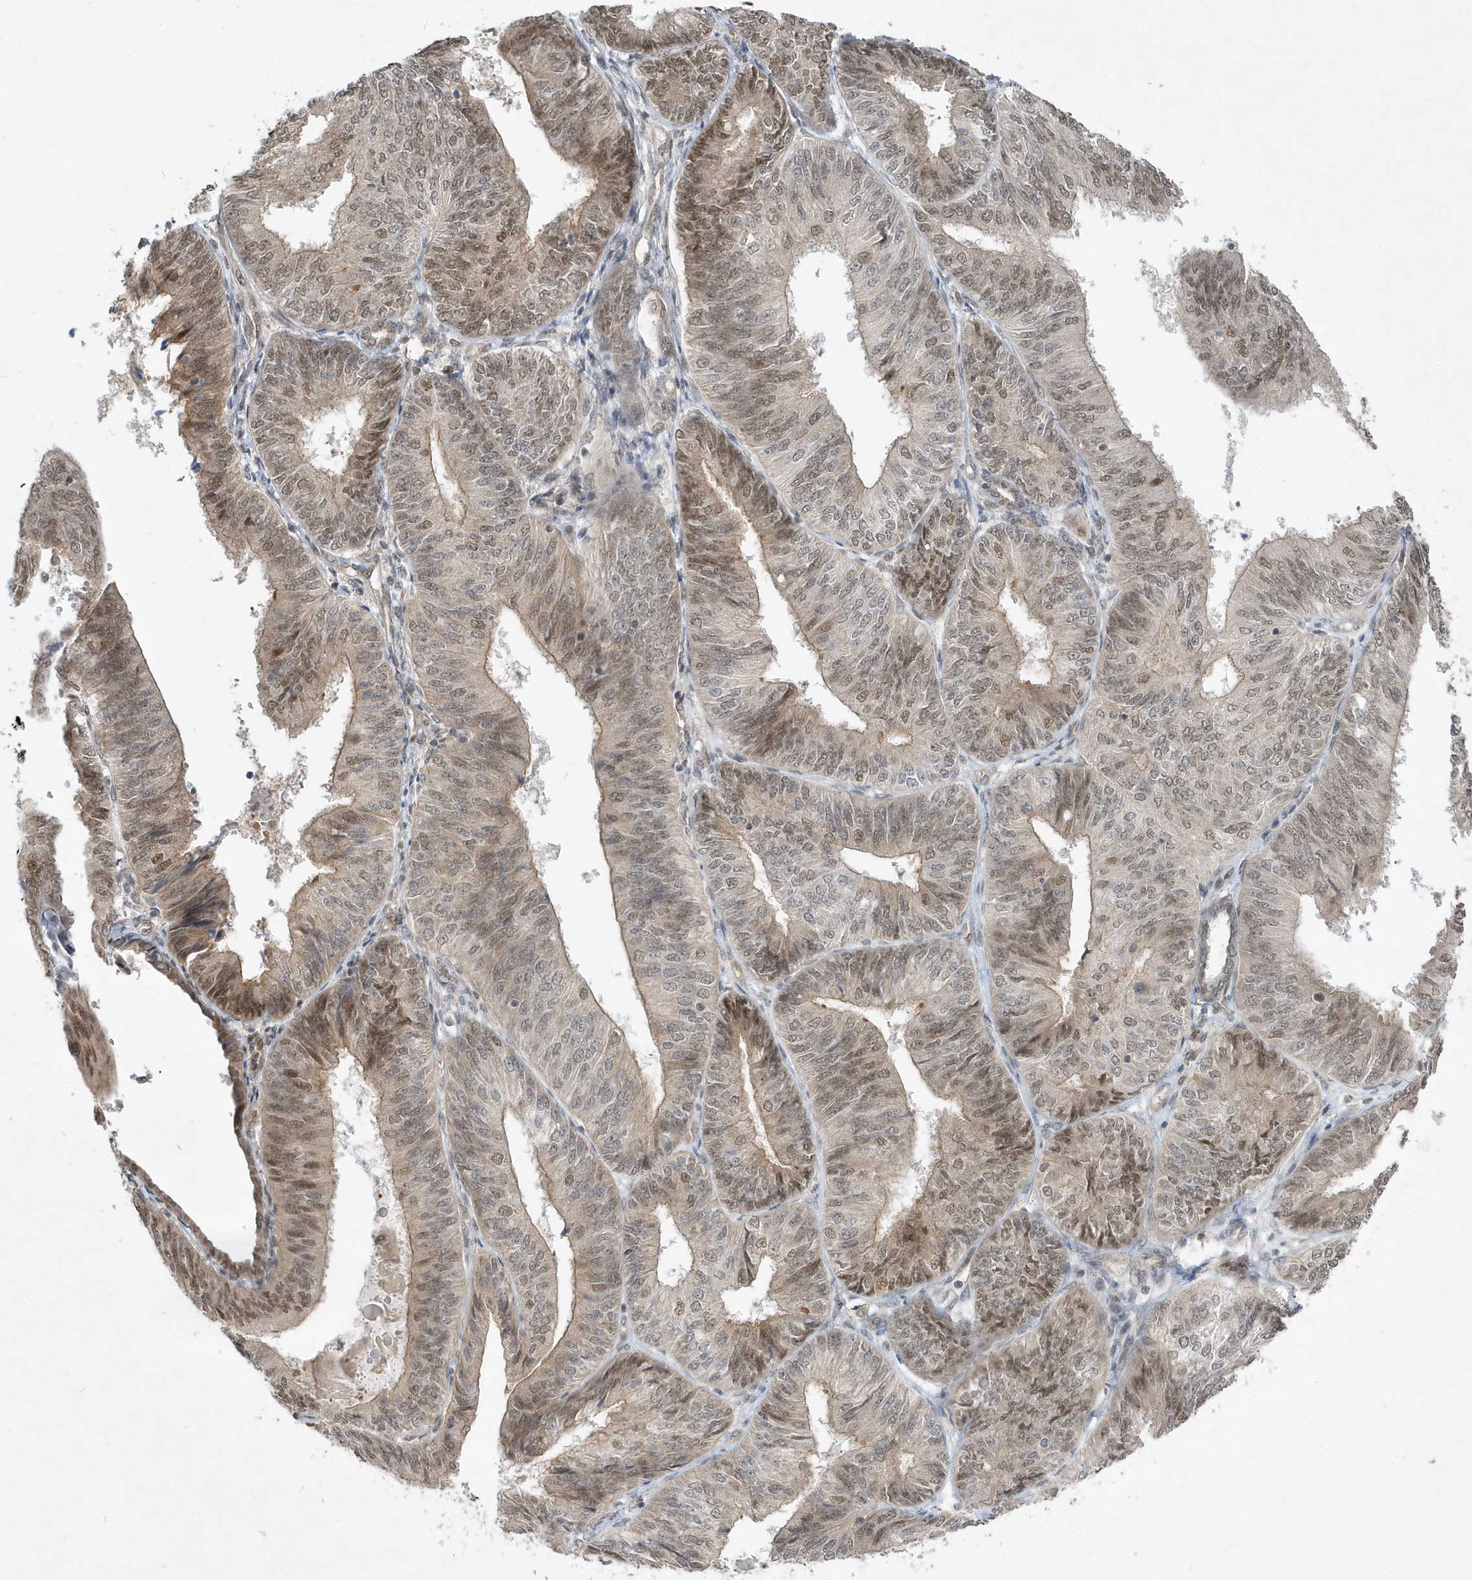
{"staining": {"intensity": "moderate", "quantity": ">75%", "location": "cytoplasmic/membranous,nuclear"}, "tissue": "endometrial cancer", "cell_type": "Tumor cells", "image_type": "cancer", "snomed": [{"axis": "morphology", "description": "Adenocarcinoma, NOS"}, {"axis": "topography", "description": "Endometrium"}], "caption": "The photomicrograph shows immunohistochemical staining of endometrial cancer (adenocarcinoma). There is moderate cytoplasmic/membranous and nuclear staining is appreciated in about >75% of tumor cells. Ihc stains the protein of interest in brown and the nuclei are stained blue.", "gene": "MXI1", "patient": {"sex": "female", "age": 58}}